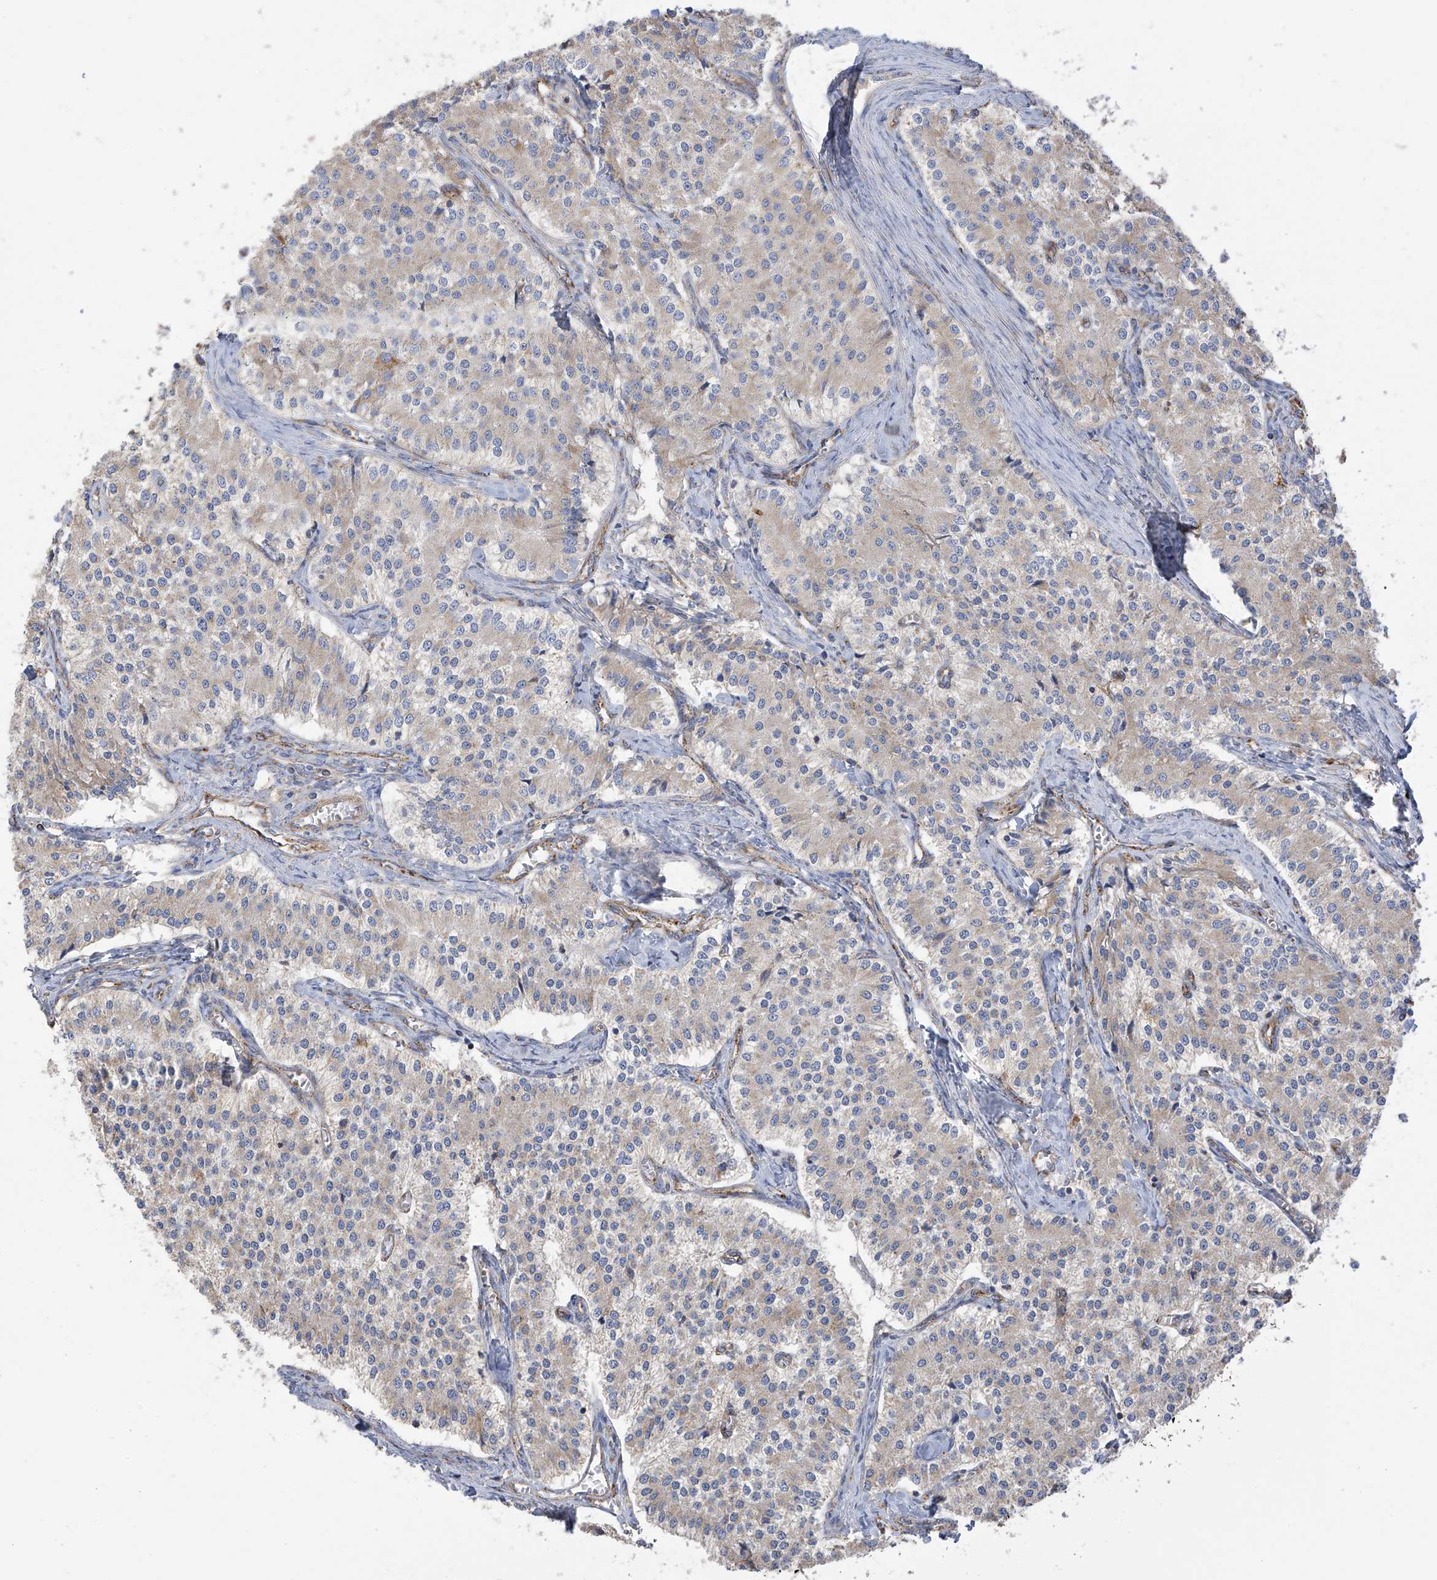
{"staining": {"intensity": "negative", "quantity": "none", "location": "none"}, "tissue": "carcinoid", "cell_type": "Tumor cells", "image_type": "cancer", "snomed": [{"axis": "morphology", "description": "Carcinoid, malignant, NOS"}, {"axis": "topography", "description": "Colon"}], "caption": "Immunohistochemistry of human carcinoid demonstrates no expression in tumor cells. (DAB immunohistochemistry (IHC) visualized using brightfield microscopy, high magnification).", "gene": "ITM2B", "patient": {"sex": "female", "age": 52}}